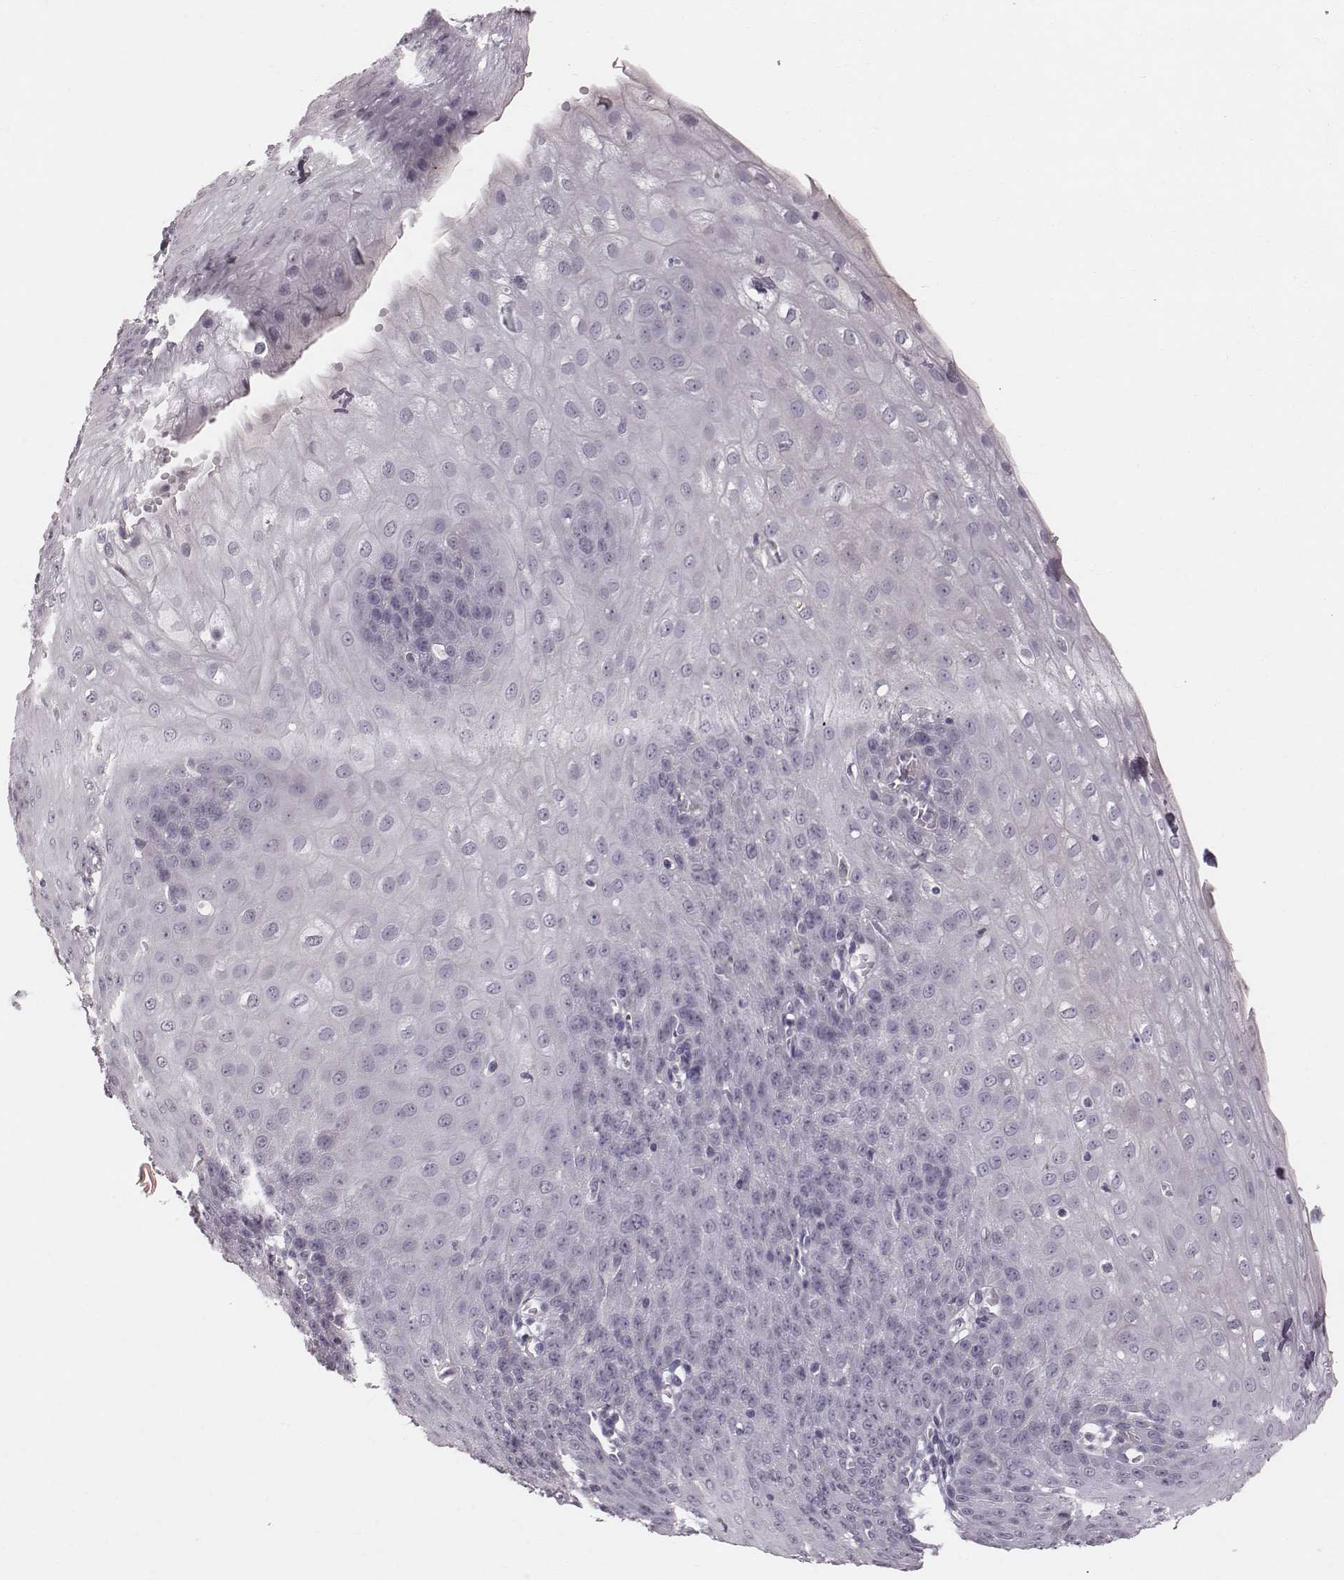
{"staining": {"intensity": "negative", "quantity": "none", "location": "none"}, "tissue": "esophagus", "cell_type": "Squamous epithelial cells", "image_type": "normal", "snomed": [{"axis": "morphology", "description": "Normal tissue, NOS"}, {"axis": "topography", "description": "Esophagus"}], "caption": "Immunohistochemistry photomicrograph of unremarkable esophagus: esophagus stained with DAB (3,3'-diaminobenzidine) displays no significant protein expression in squamous epithelial cells.", "gene": "CFTR", "patient": {"sex": "male", "age": 71}}